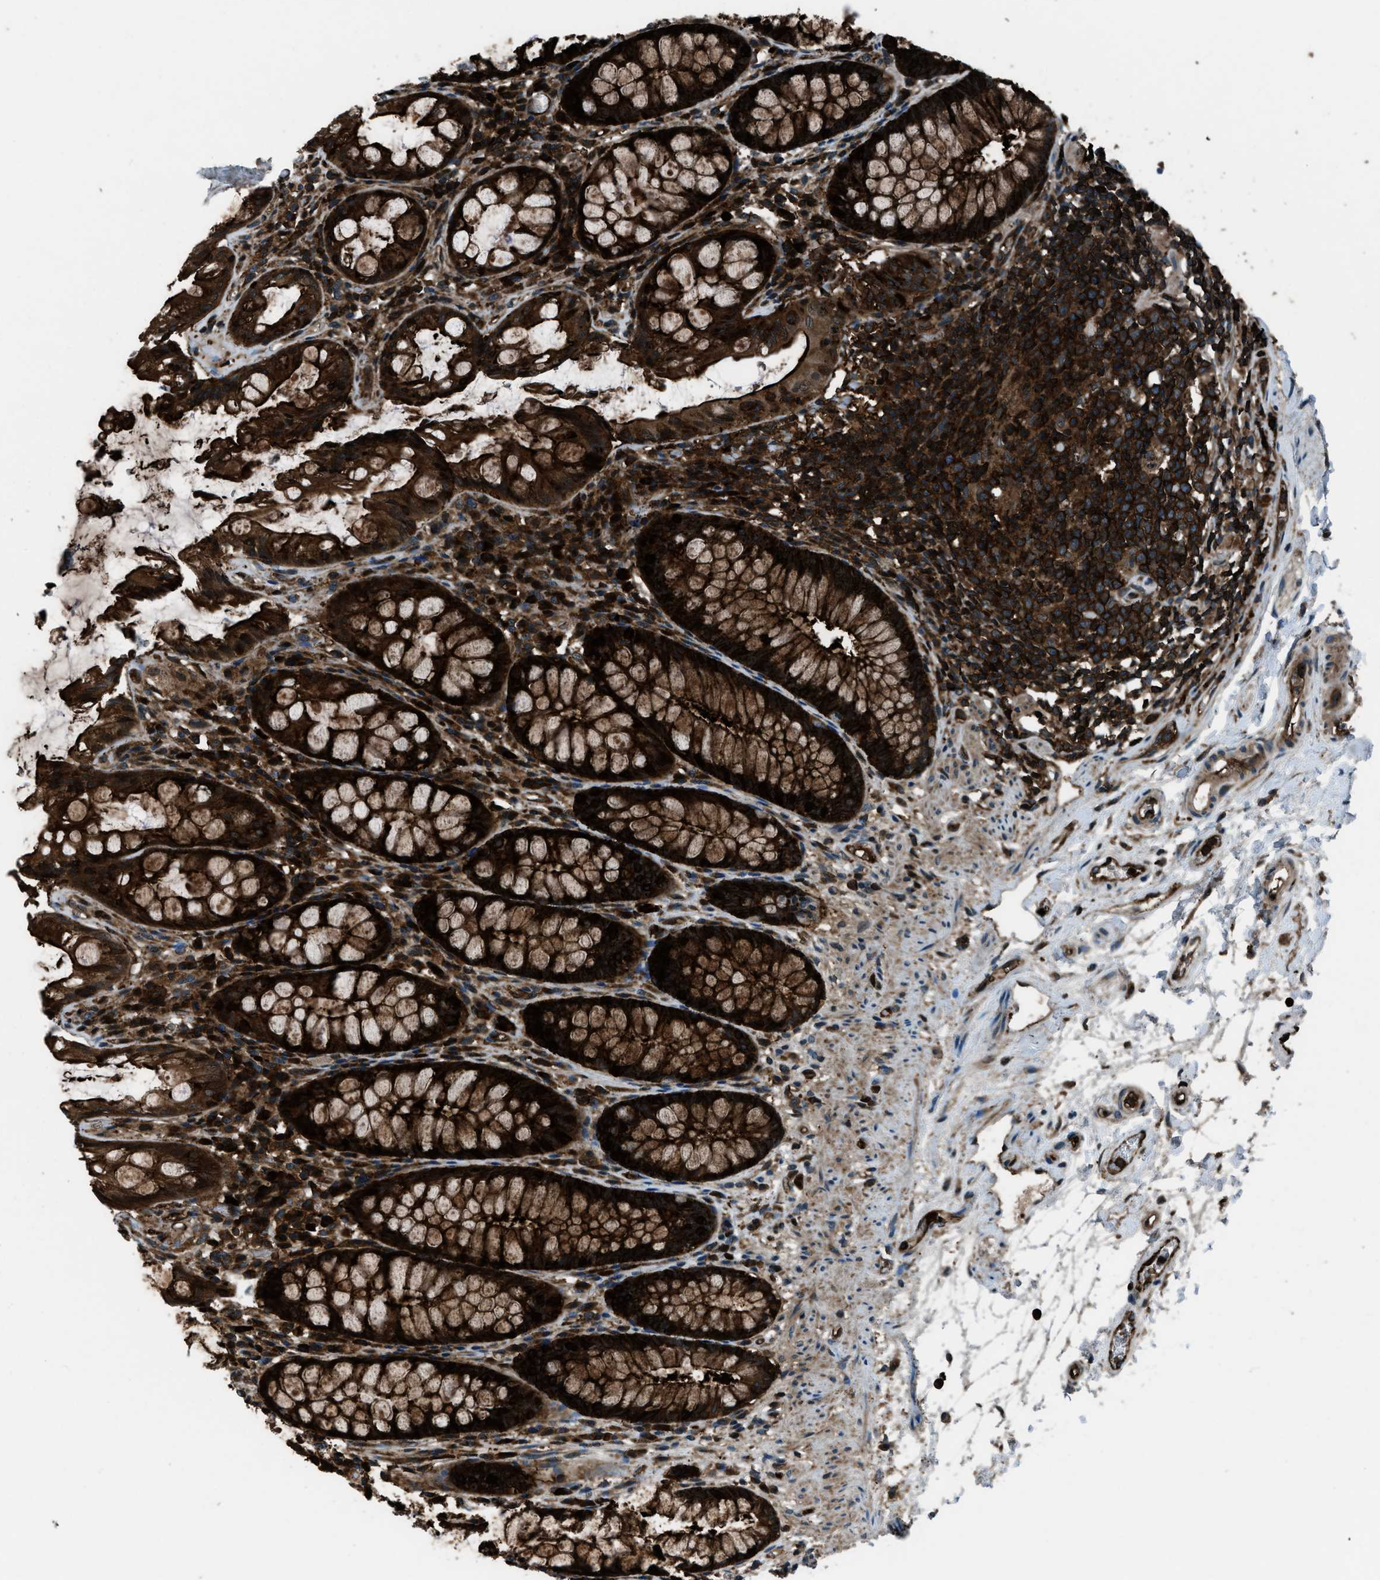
{"staining": {"intensity": "strong", "quantity": ">75%", "location": "cytoplasmic/membranous,nuclear"}, "tissue": "rectum", "cell_type": "Glandular cells", "image_type": "normal", "snomed": [{"axis": "morphology", "description": "Normal tissue, NOS"}, {"axis": "topography", "description": "Rectum"}], "caption": "This image displays immunohistochemistry staining of unremarkable human rectum, with high strong cytoplasmic/membranous,nuclear positivity in about >75% of glandular cells.", "gene": "SNX30", "patient": {"sex": "male", "age": 64}}